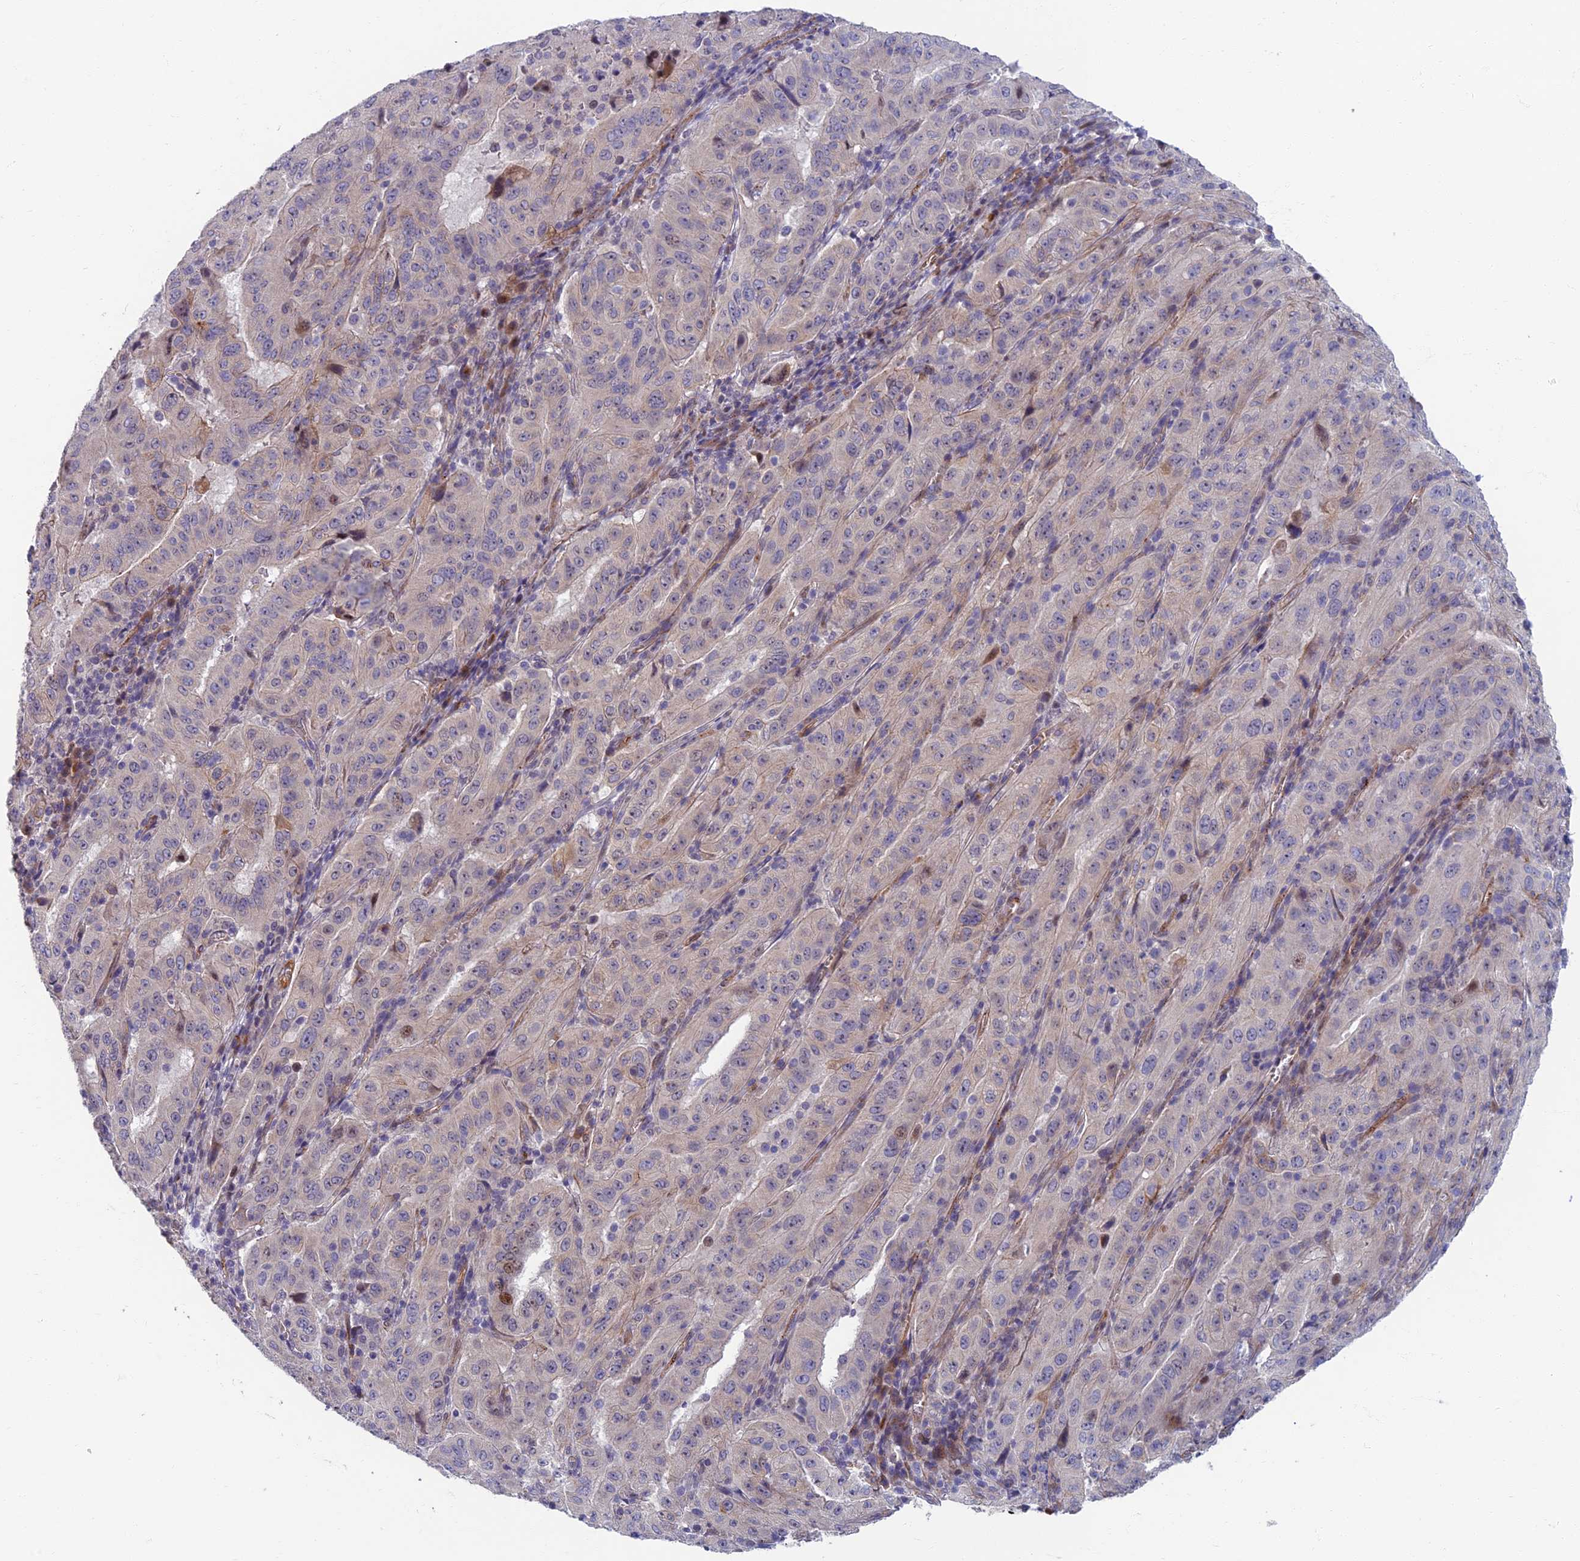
{"staining": {"intensity": "negative", "quantity": "none", "location": "none"}, "tissue": "pancreatic cancer", "cell_type": "Tumor cells", "image_type": "cancer", "snomed": [{"axis": "morphology", "description": "Adenocarcinoma, NOS"}, {"axis": "topography", "description": "Pancreas"}], "caption": "A histopathology image of human pancreatic cancer is negative for staining in tumor cells.", "gene": "RHBDL2", "patient": {"sex": "male", "age": 63}}